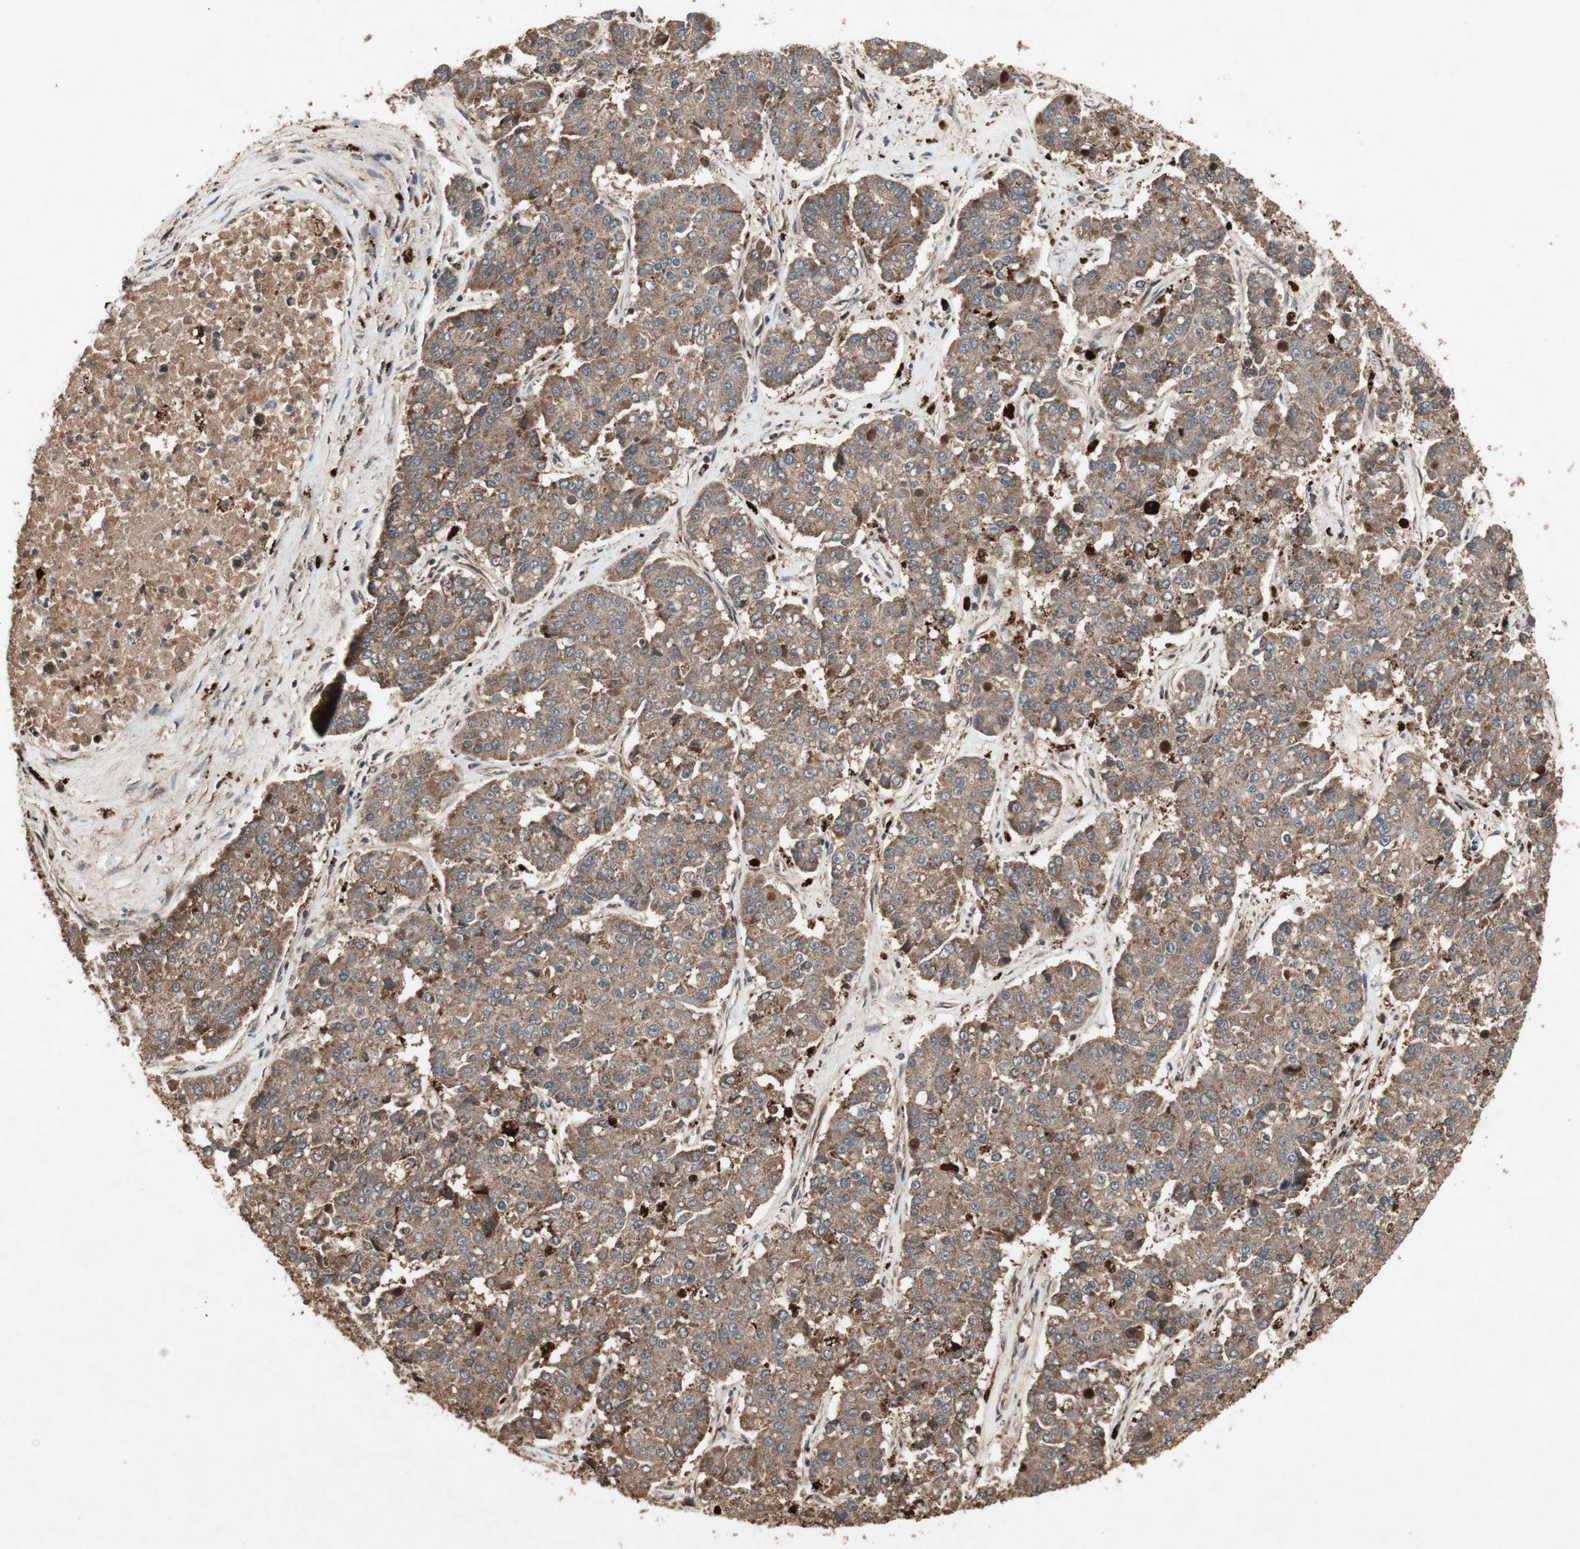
{"staining": {"intensity": "moderate", "quantity": ">75%", "location": "cytoplasmic/membranous"}, "tissue": "pancreatic cancer", "cell_type": "Tumor cells", "image_type": "cancer", "snomed": [{"axis": "morphology", "description": "Adenocarcinoma, NOS"}, {"axis": "topography", "description": "Pancreas"}], "caption": "An immunohistochemistry histopathology image of neoplastic tissue is shown. Protein staining in brown highlights moderate cytoplasmic/membranous positivity in pancreatic cancer within tumor cells.", "gene": "RAB1A", "patient": {"sex": "male", "age": 50}}